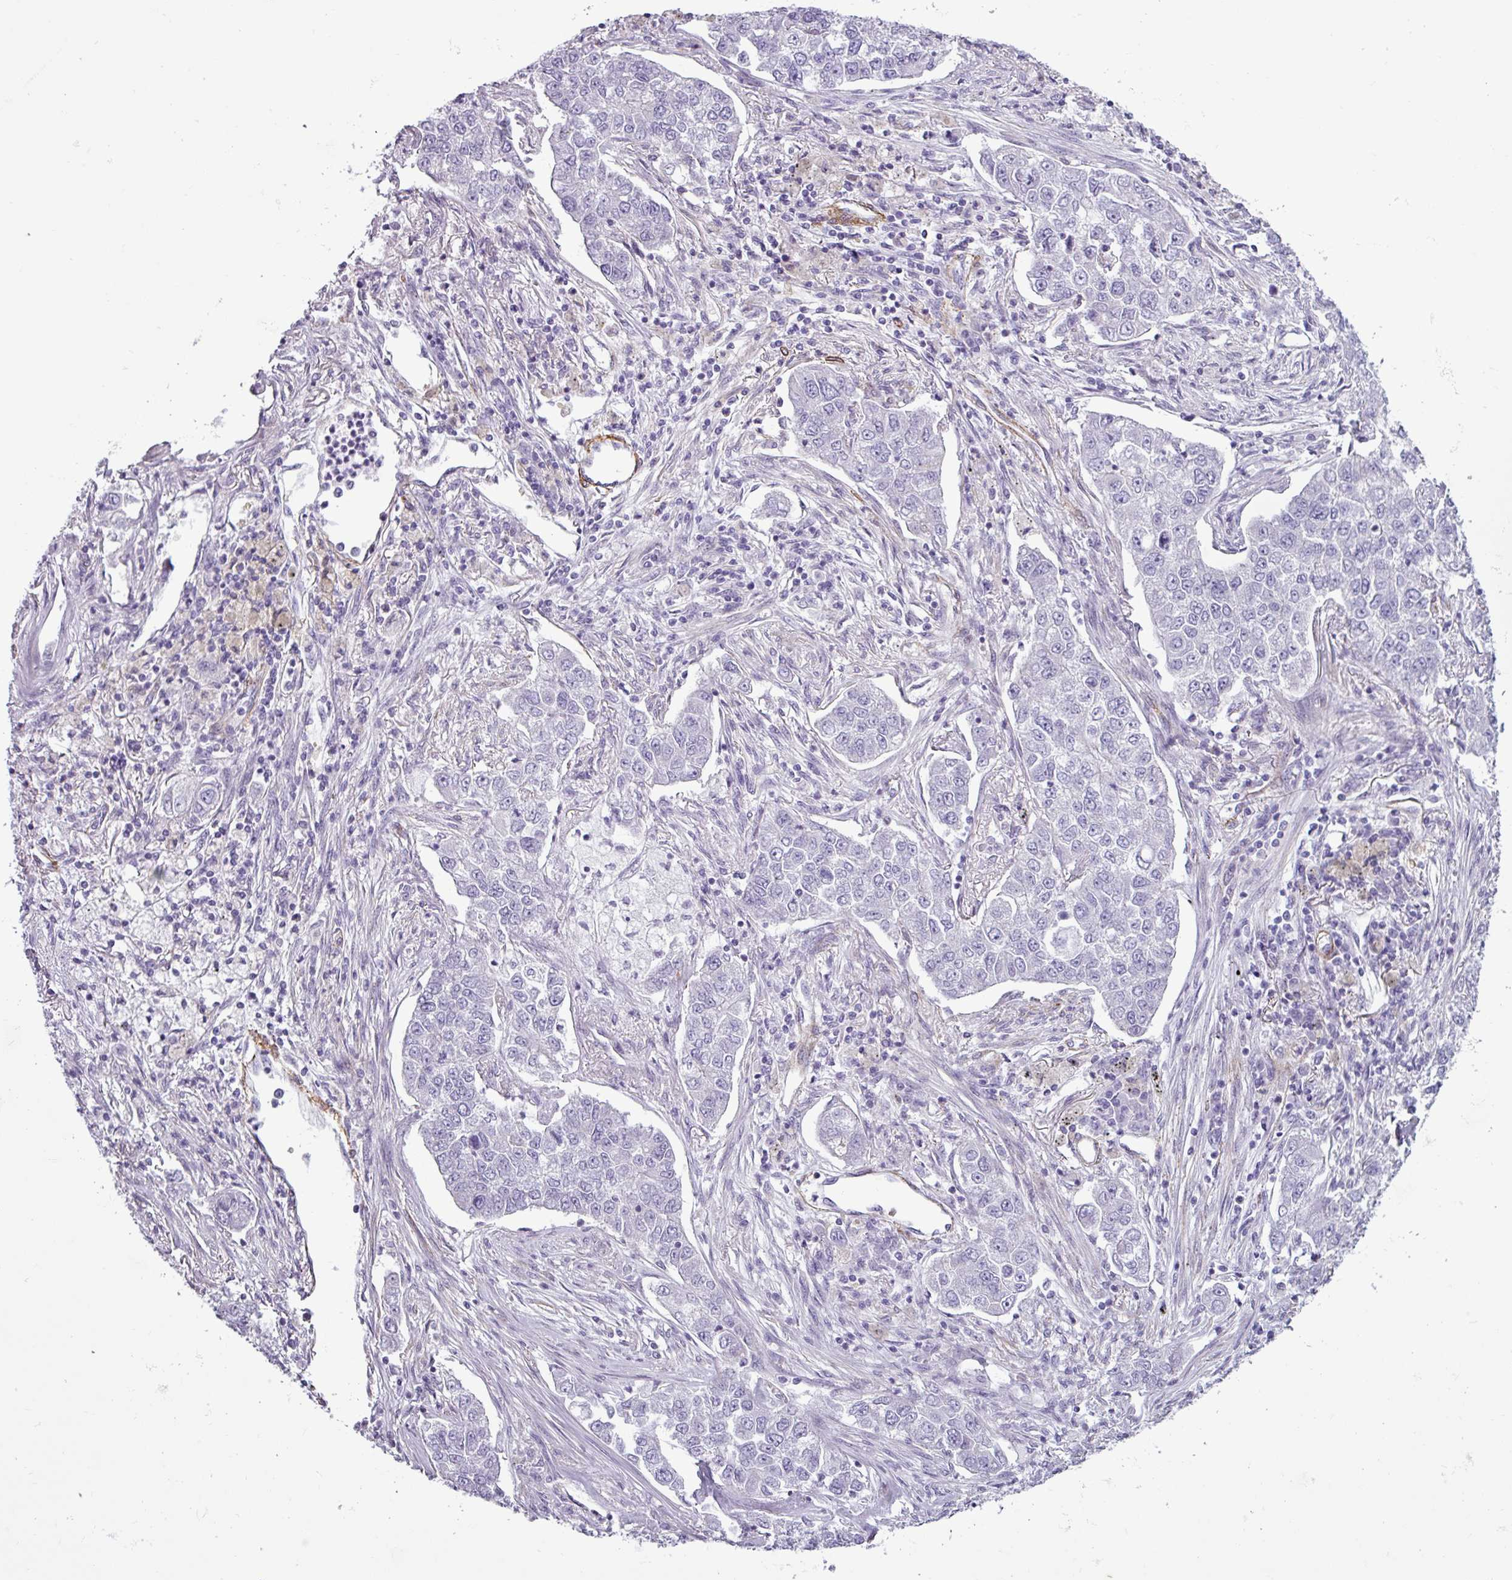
{"staining": {"intensity": "negative", "quantity": "none", "location": "none"}, "tissue": "lung cancer", "cell_type": "Tumor cells", "image_type": "cancer", "snomed": [{"axis": "morphology", "description": "Adenocarcinoma, NOS"}, {"axis": "topography", "description": "Lung"}], "caption": "Photomicrograph shows no protein positivity in tumor cells of lung cancer tissue.", "gene": "ATP10A", "patient": {"sex": "male", "age": 49}}